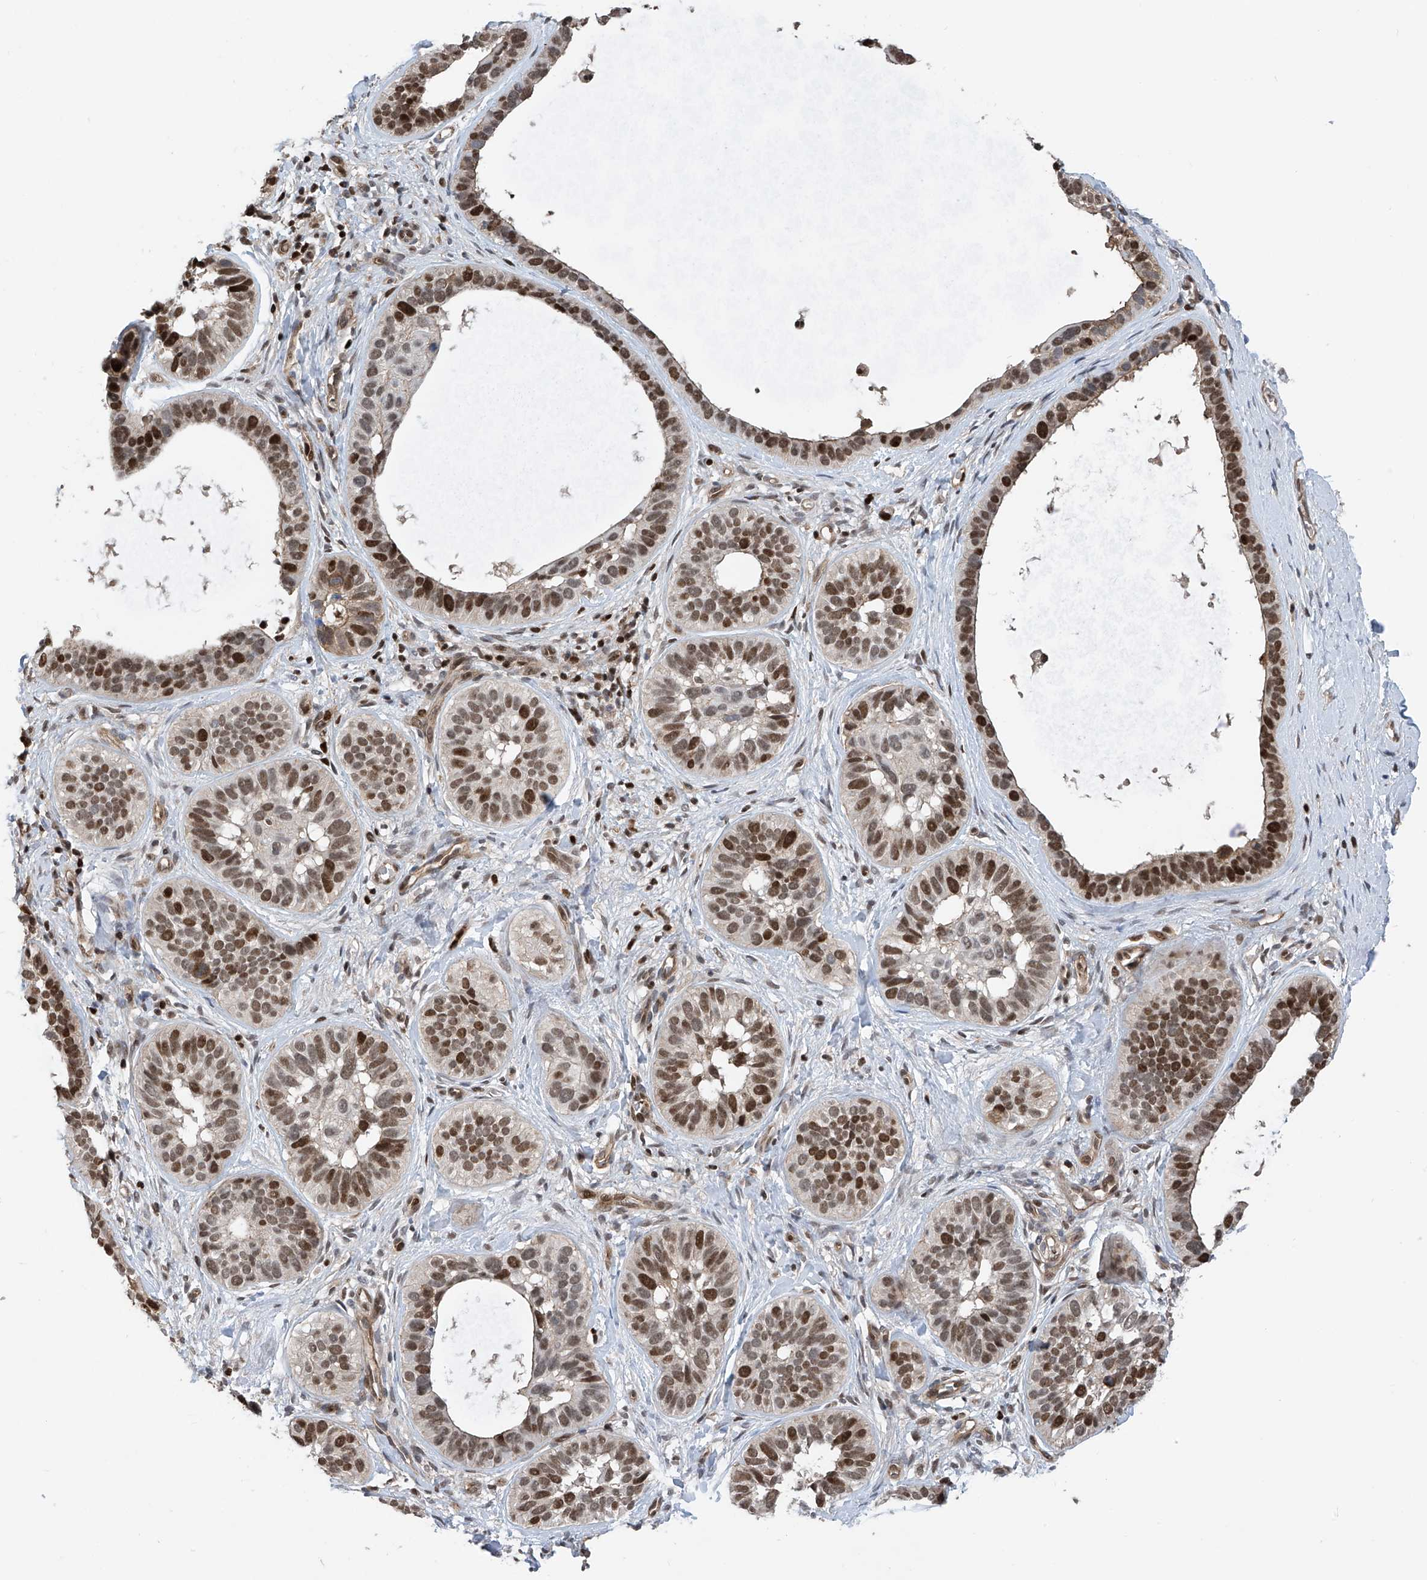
{"staining": {"intensity": "moderate", "quantity": "25%-75%", "location": "nuclear"}, "tissue": "skin cancer", "cell_type": "Tumor cells", "image_type": "cancer", "snomed": [{"axis": "morphology", "description": "Basal cell carcinoma"}, {"axis": "topography", "description": "Skin"}], "caption": "Protein expression analysis of human skin cancer reveals moderate nuclear expression in approximately 25%-75% of tumor cells.", "gene": "DNAJC9", "patient": {"sex": "male", "age": 62}}